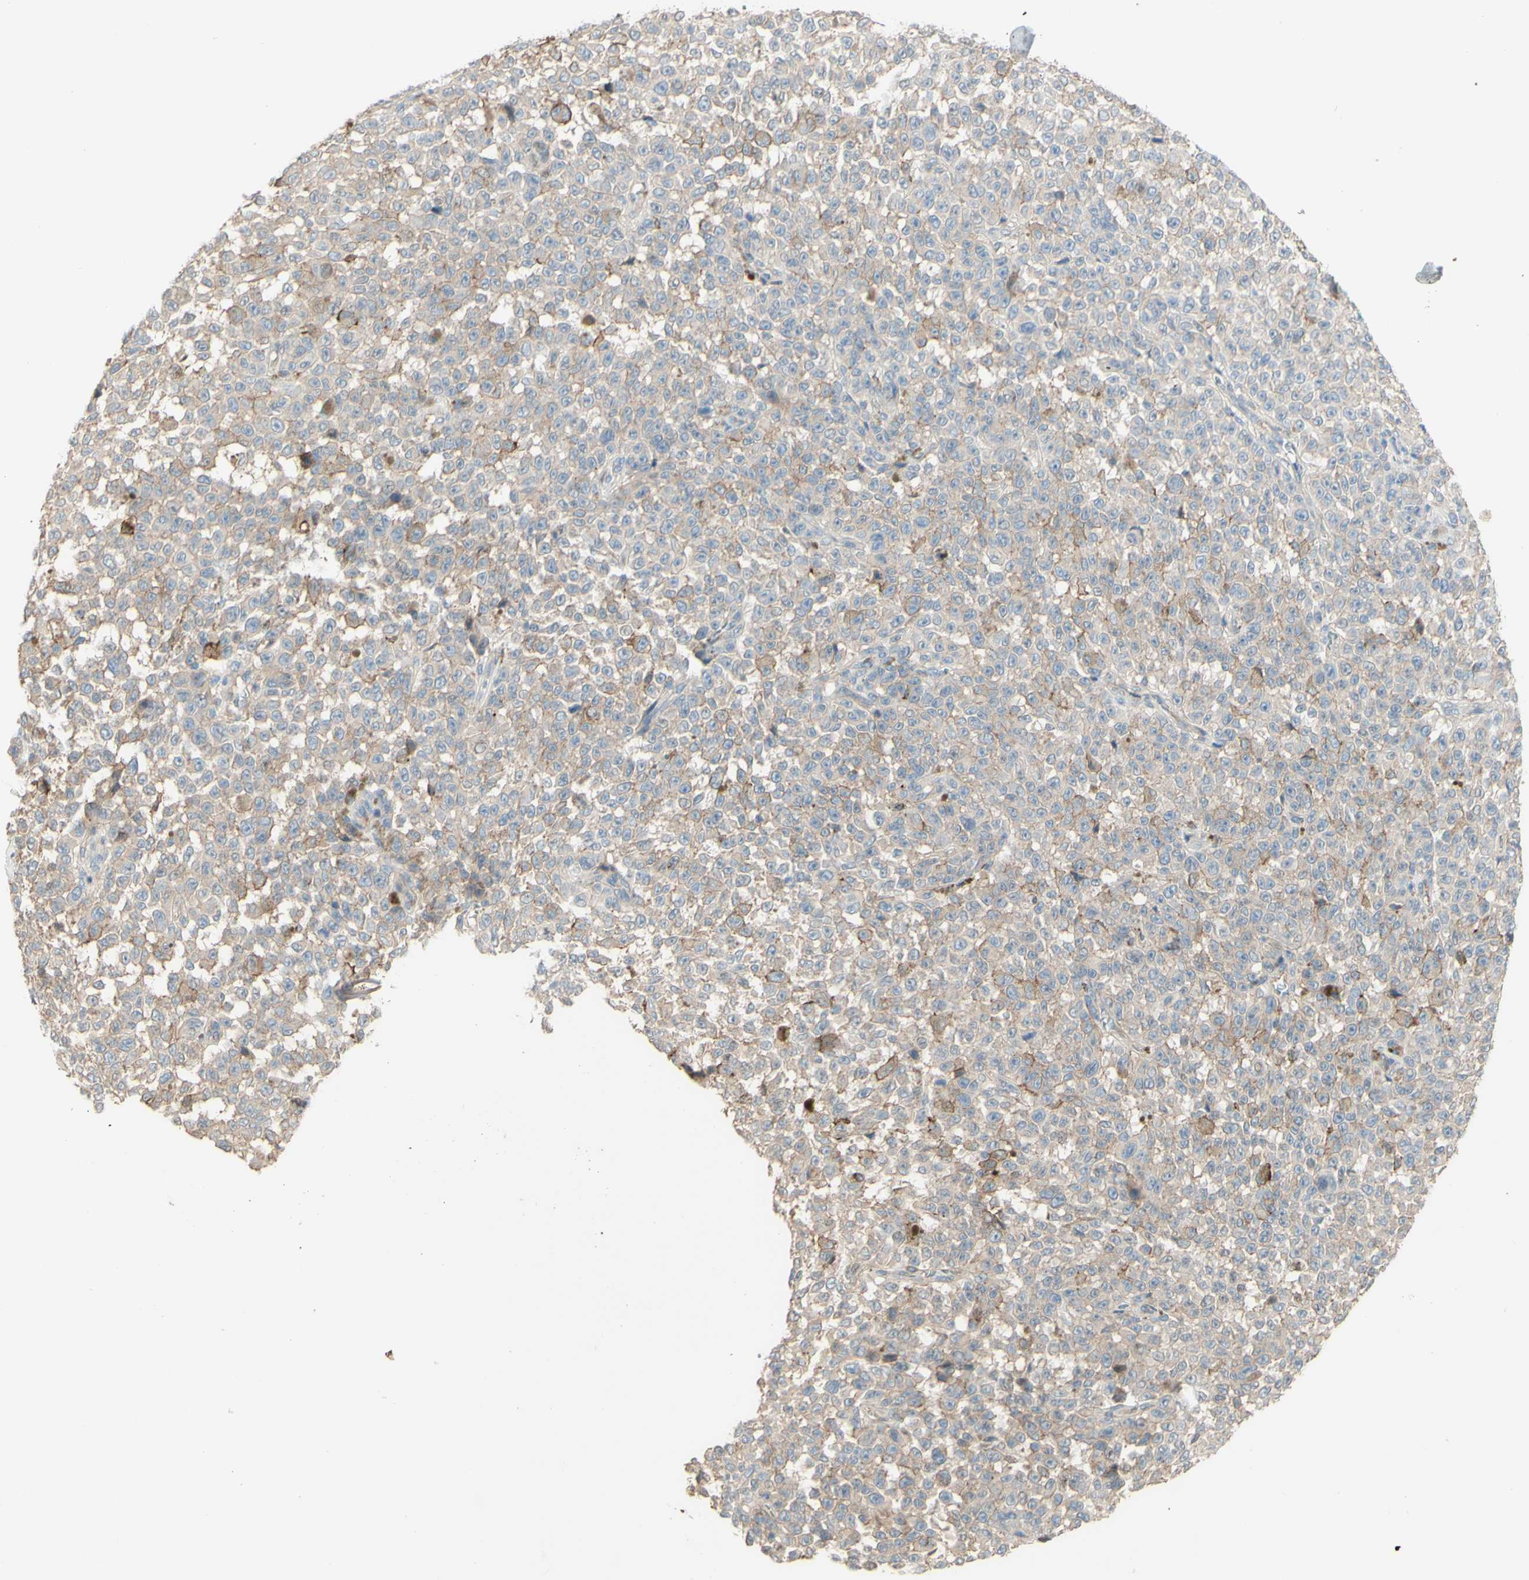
{"staining": {"intensity": "weak", "quantity": "25%-75%", "location": "cytoplasmic/membranous"}, "tissue": "melanoma", "cell_type": "Tumor cells", "image_type": "cancer", "snomed": [{"axis": "morphology", "description": "Malignant melanoma, NOS"}, {"axis": "topography", "description": "Skin"}], "caption": "The micrograph exhibits immunohistochemical staining of malignant melanoma. There is weak cytoplasmic/membranous staining is present in approximately 25%-75% of tumor cells. (brown staining indicates protein expression, while blue staining denotes nuclei).", "gene": "RNF149", "patient": {"sex": "female", "age": 82}}